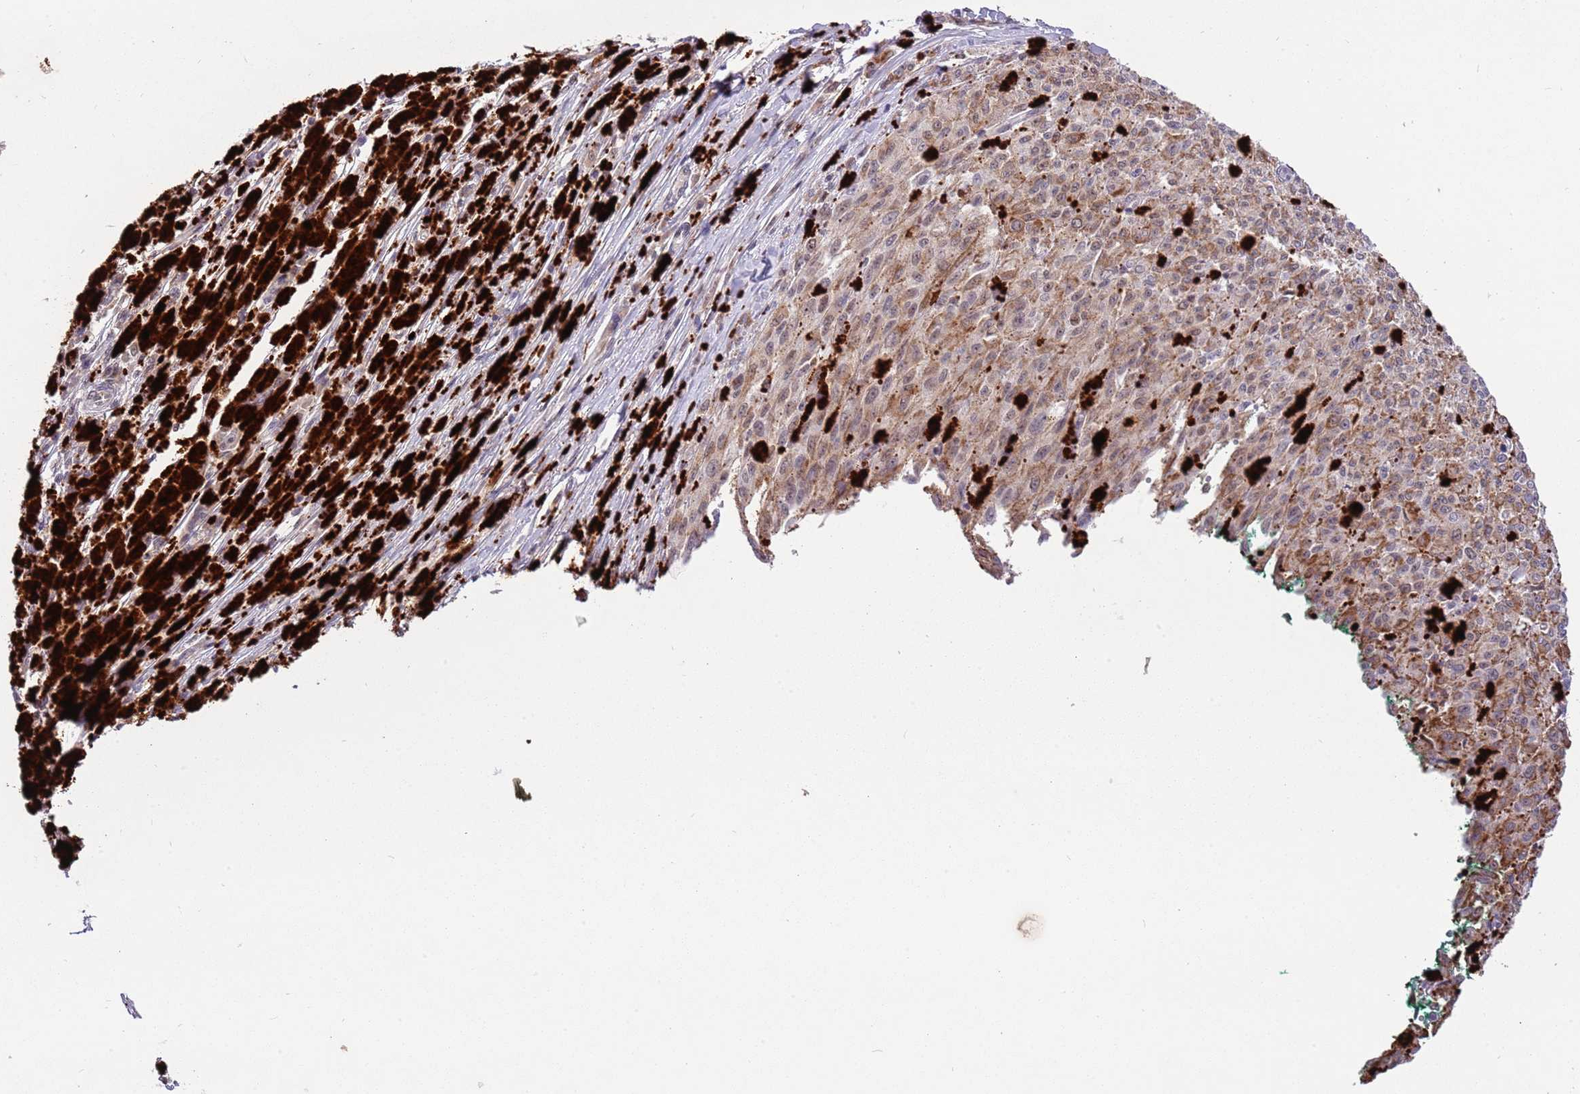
{"staining": {"intensity": "weak", "quantity": ">75%", "location": "cytoplasmic/membranous"}, "tissue": "melanoma", "cell_type": "Tumor cells", "image_type": "cancer", "snomed": [{"axis": "morphology", "description": "Malignant melanoma, NOS"}, {"axis": "topography", "description": "Skin"}], "caption": "Melanoma stained with a brown dye demonstrates weak cytoplasmic/membranous positive positivity in approximately >75% of tumor cells.", "gene": "TRIM27", "patient": {"sex": "female", "age": 52}}